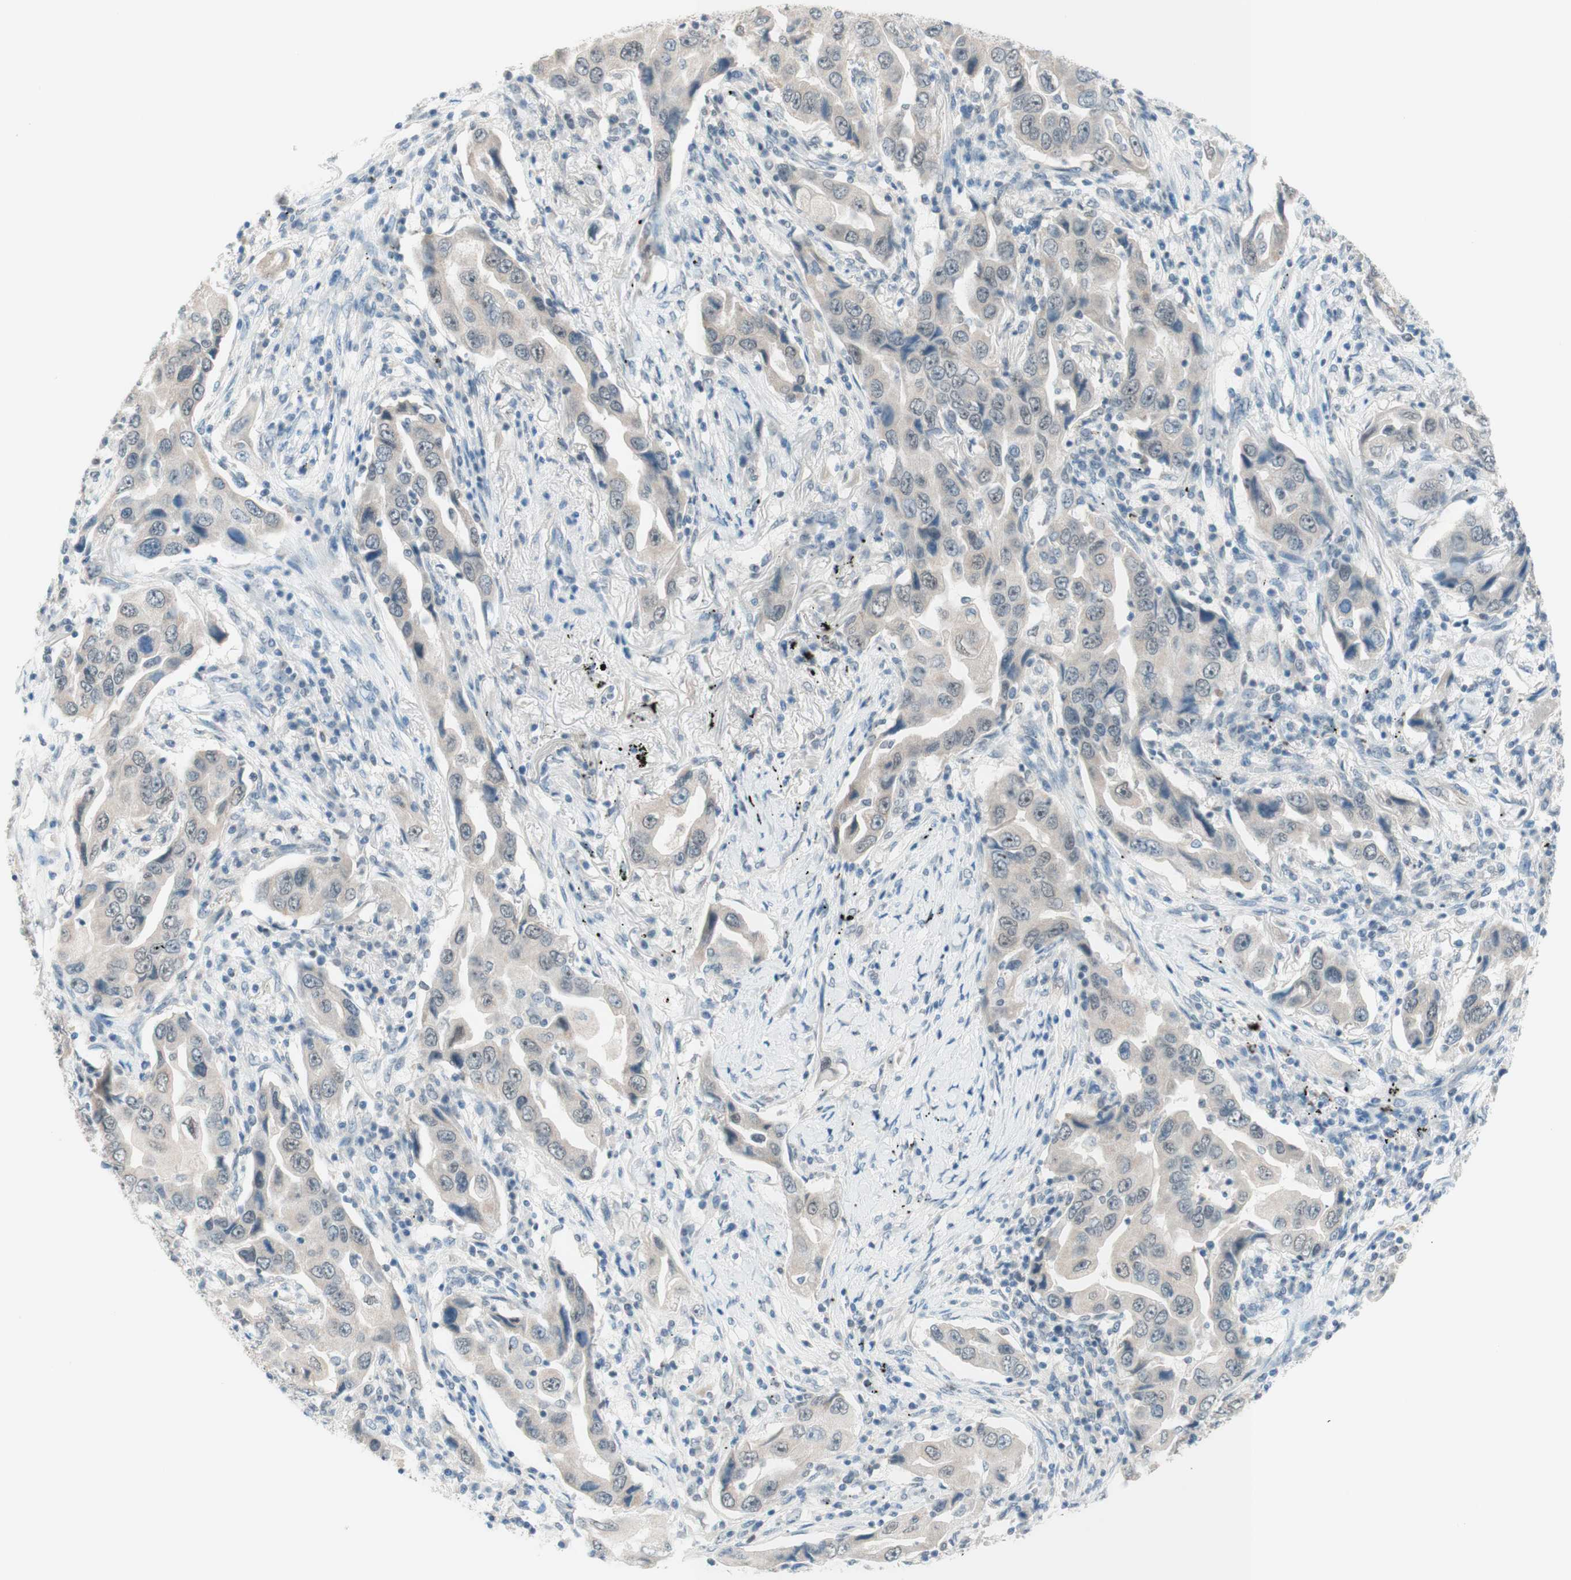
{"staining": {"intensity": "weak", "quantity": "<25%", "location": "cytoplasmic/membranous"}, "tissue": "lung cancer", "cell_type": "Tumor cells", "image_type": "cancer", "snomed": [{"axis": "morphology", "description": "Adenocarcinoma, NOS"}, {"axis": "topography", "description": "Lung"}], "caption": "The histopathology image exhibits no staining of tumor cells in lung cancer (adenocarcinoma).", "gene": "JPH1", "patient": {"sex": "female", "age": 65}}